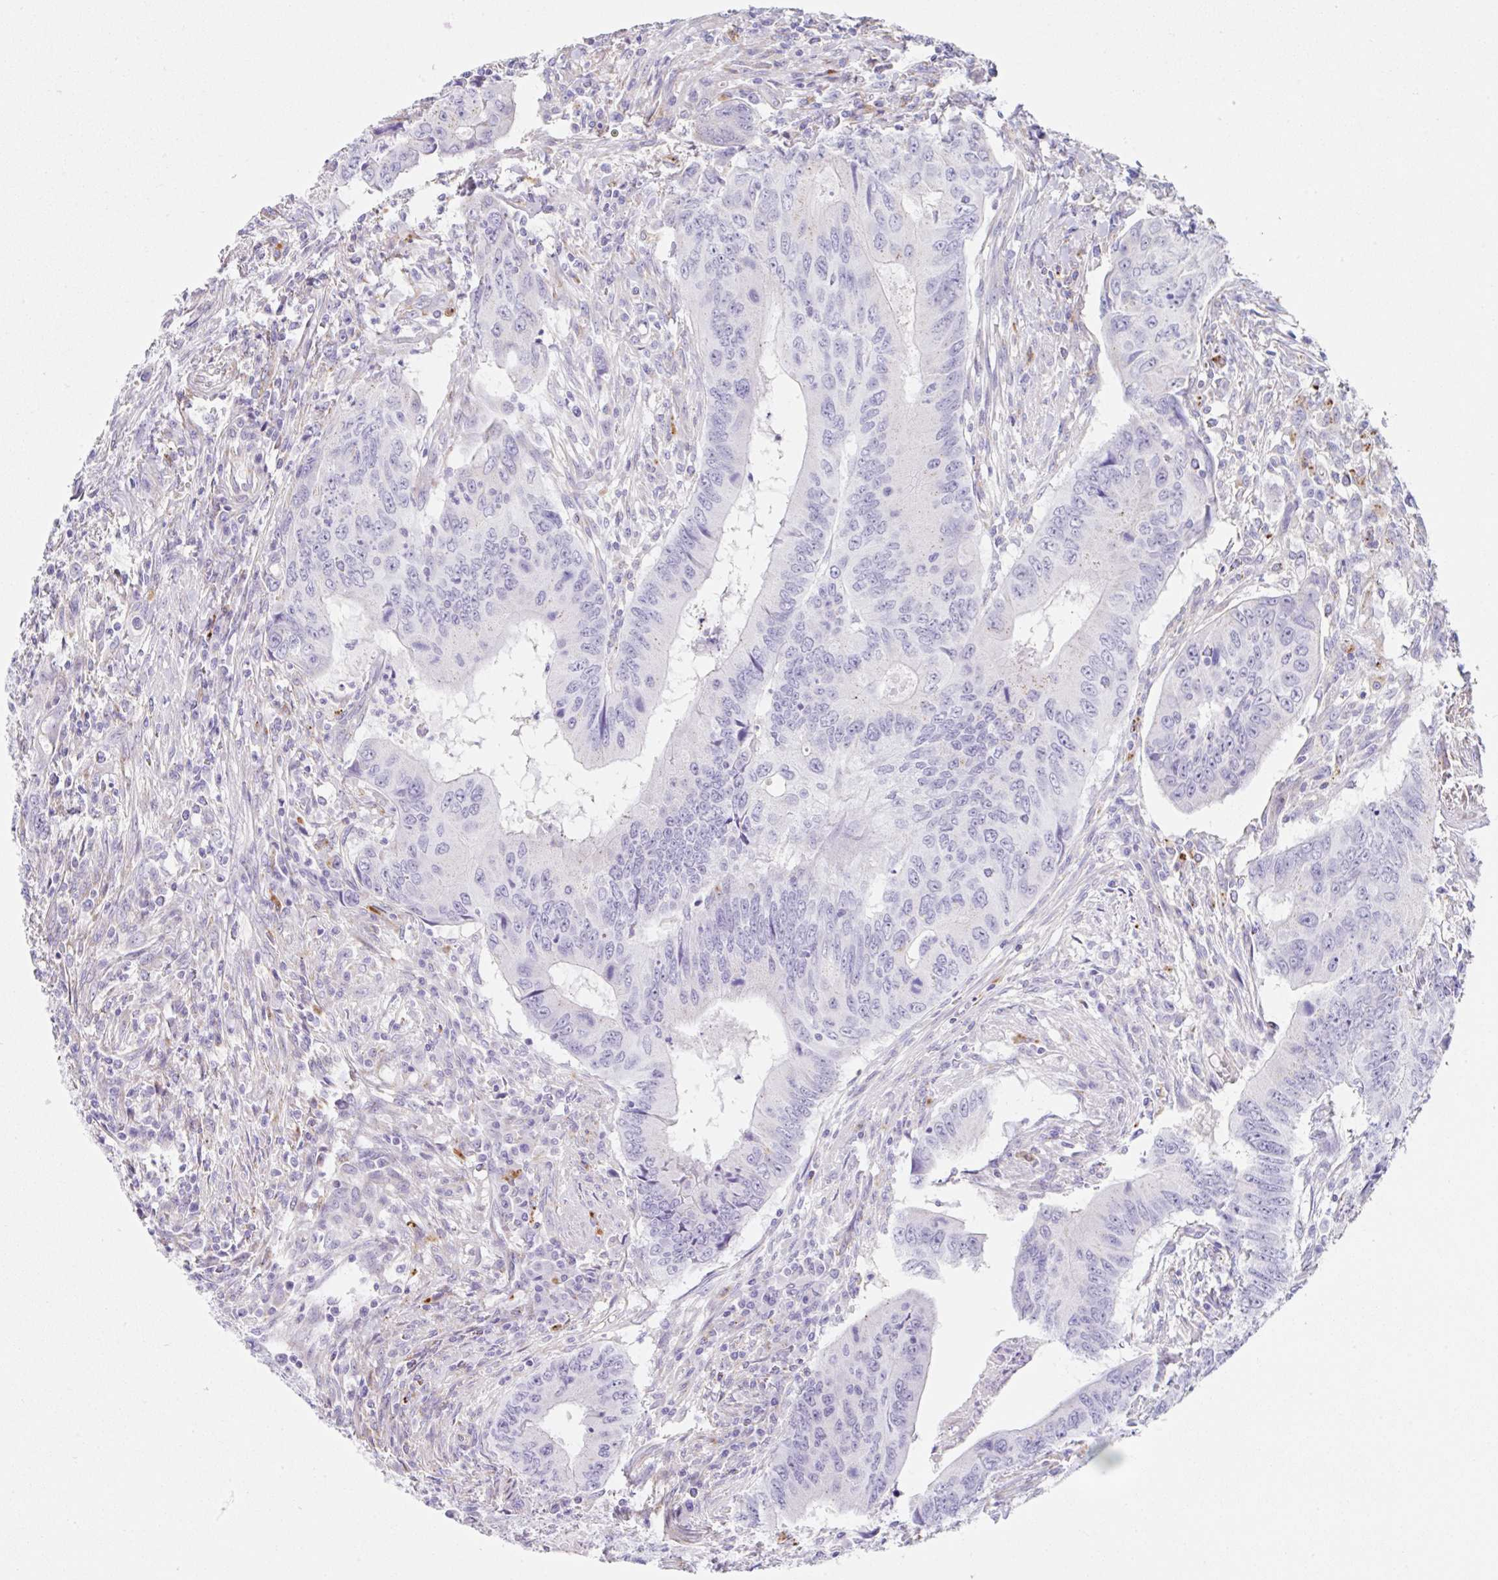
{"staining": {"intensity": "negative", "quantity": "none", "location": "none"}, "tissue": "colorectal cancer", "cell_type": "Tumor cells", "image_type": "cancer", "snomed": [{"axis": "morphology", "description": "Adenocarcinoma, NOS"}, {"axis": "topography", "description": "Colon"}], "caption": "DAB immunohistochemical staining of colorectal cancer reveals no significant staining in tumor cells.", "gene": "DKK4", "patient": {"sex": "male", "age": 53}}